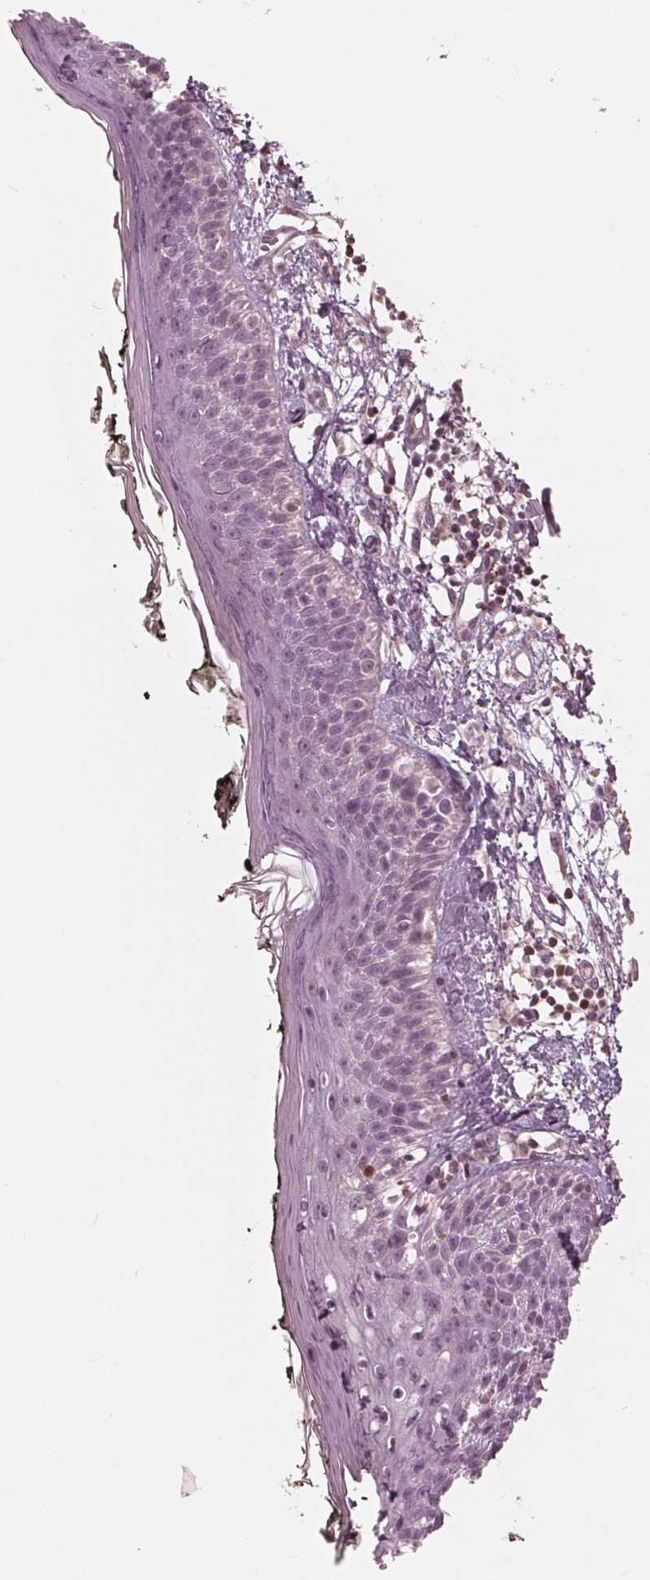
{"staining": {"intensity": "negative", "quantity": "none", "location": "none"}, "tissue": "skin", "cell_type": "Fibroblasts", "image_type": "normal", "snomed": [{"axis": "morphology", "description": "Normal tissue, NOS"}, {"axis": "topography", "description": "Skin"}], "caption": "Skin stained for a protein using immunohistochemistry (IHC) displays no expression fibroblasts.", "gene": "ING3", "patient": {"sex": "male", "age": 76}}